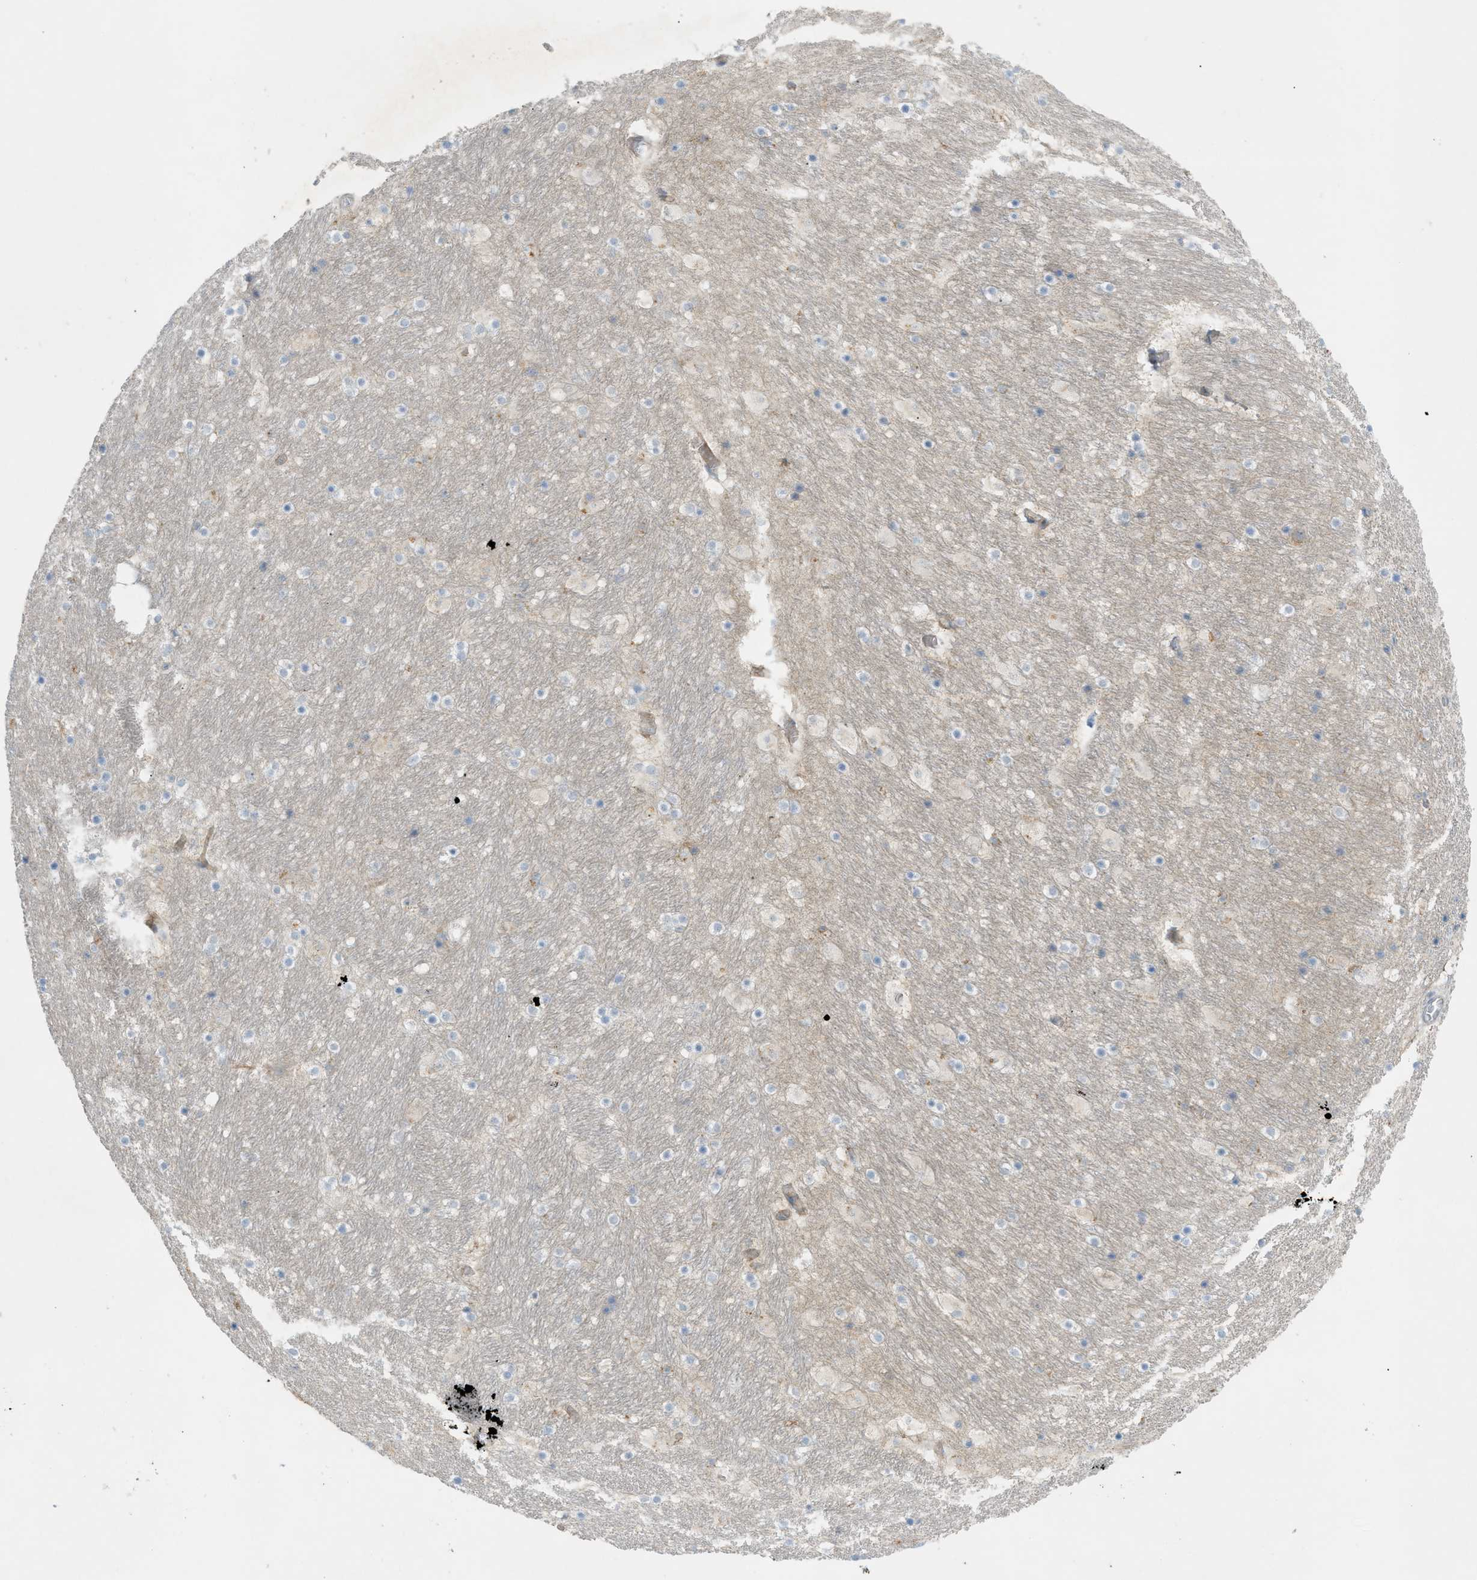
{"staining": {"intensity": "weak", "quantity": "<25%", "location": "cytoplasmic/membranous"}, "tissue": "hippocampus", "cell_type": "Glial cells", "image_type": "normal", "snomed": [{"axis": "morphology", "description": "Normal tissue, NOS"}, {"axis": "topography", "description": "Hippocampus"}], "caption": "High magnification brightfield microscopy of benign hippocampus stained with DAB (brown) and counterstained with hematoxylin (blue): glial cells show no significant expression.", "gene": "GRK6", "patient": {"sex": "male", "age": 45}}